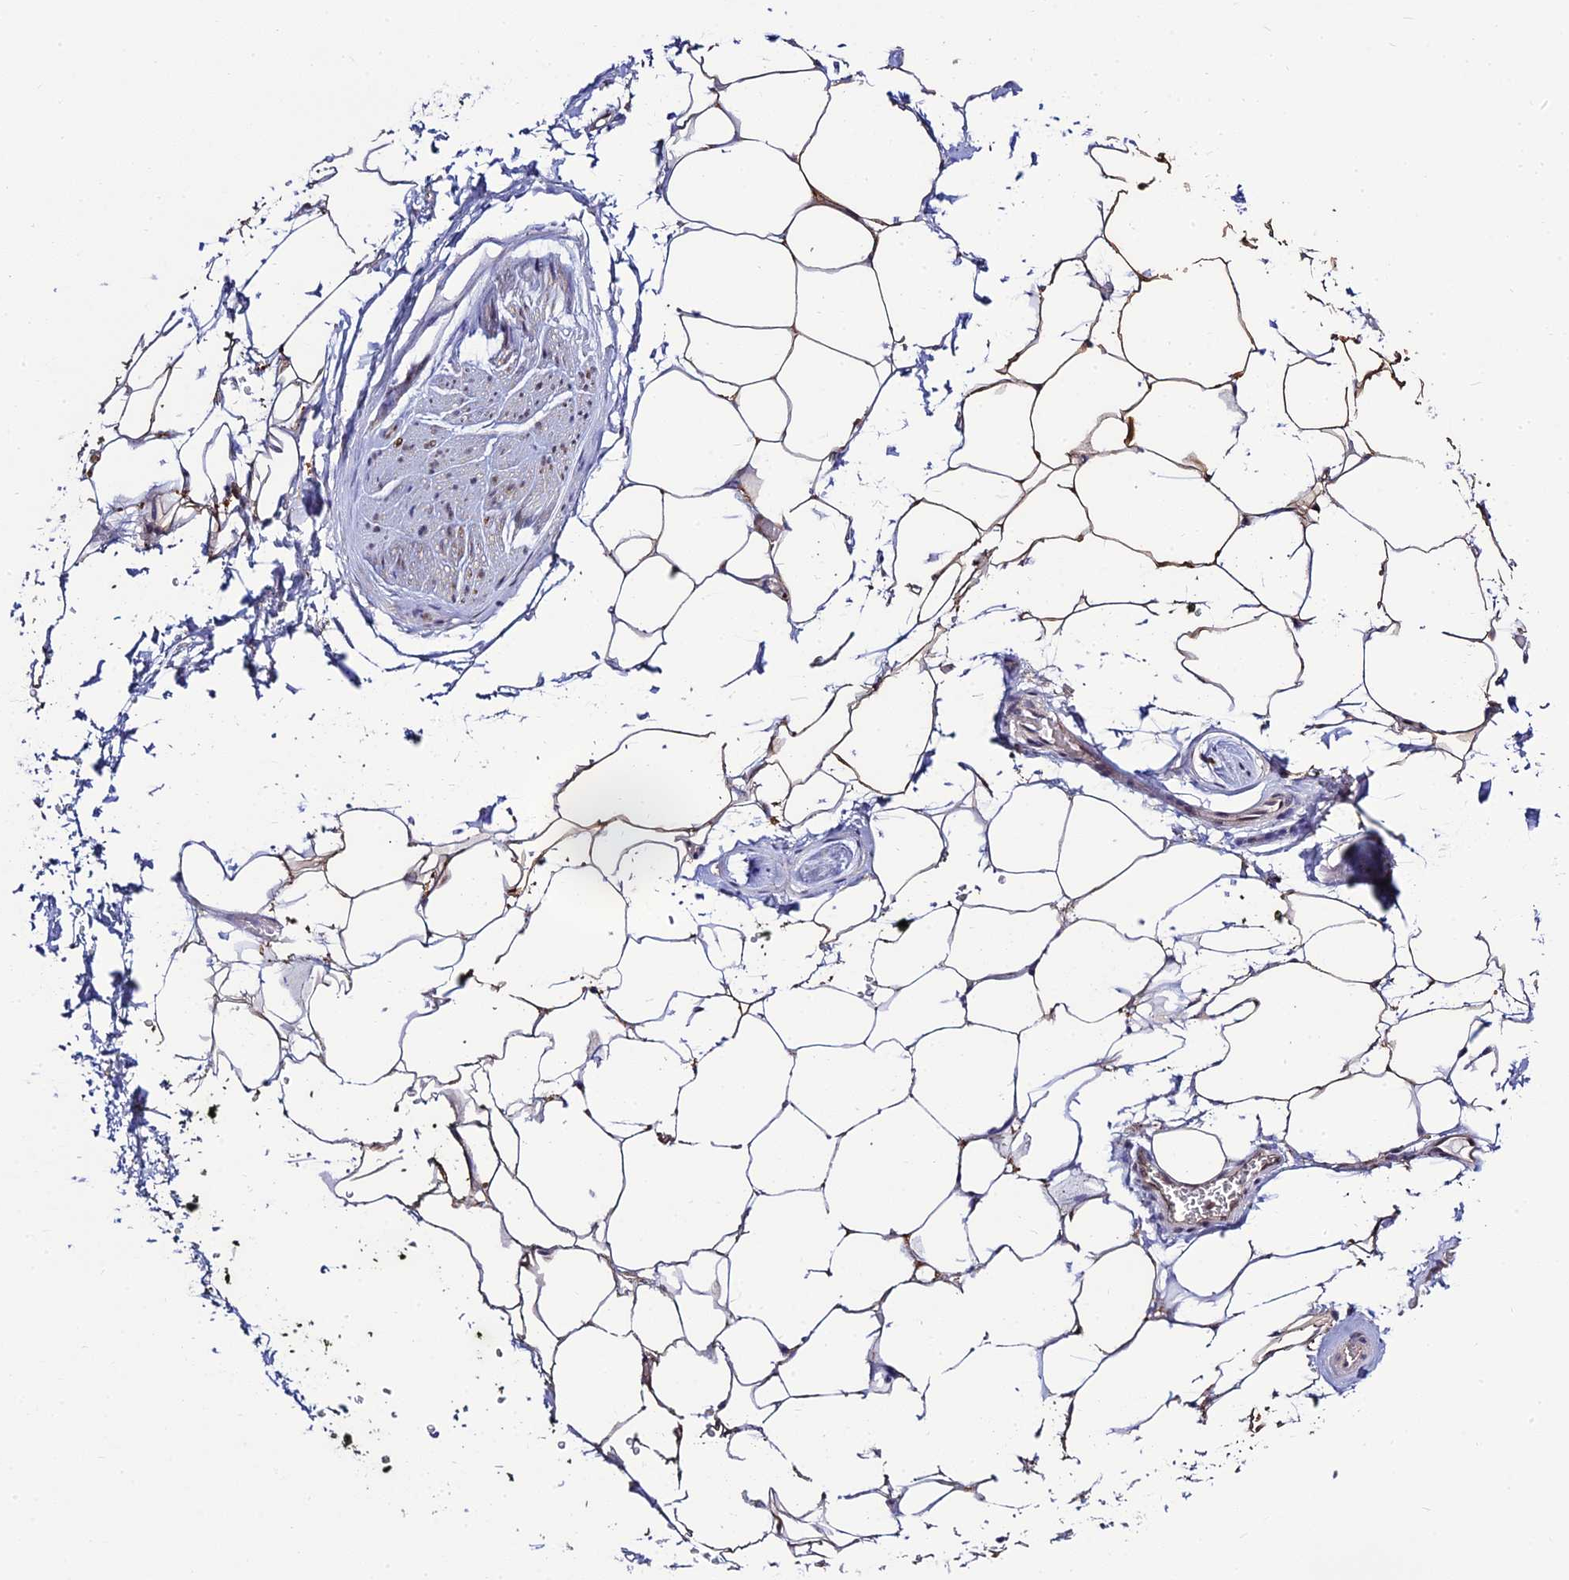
{"staining": {"intensity": "moderate", "quantity": ">75%", "location": "cytoplasmic/membranous"}, "tissue": "adipose tissue", "cell_type": "Adipocytes", "image_type": "normal", "snomed": [{"axis": "morphology", "description": "Normal tissue, NOS"}, {"axis": "morphology", "description": "Adenocarcinoma, Low grade"}, {"axis": "topography", "description": "Prostate"}, {"axis": "topography", "description": "Peripheral nerve tissue"}], "caption": "Adipose tissue stained with IHC reveals moderate cytoplasmic/membranous expression in approximately >75% of adipocytes.", "gene": "SKIC8", "patient": {"sex": "male", "age": 63}}